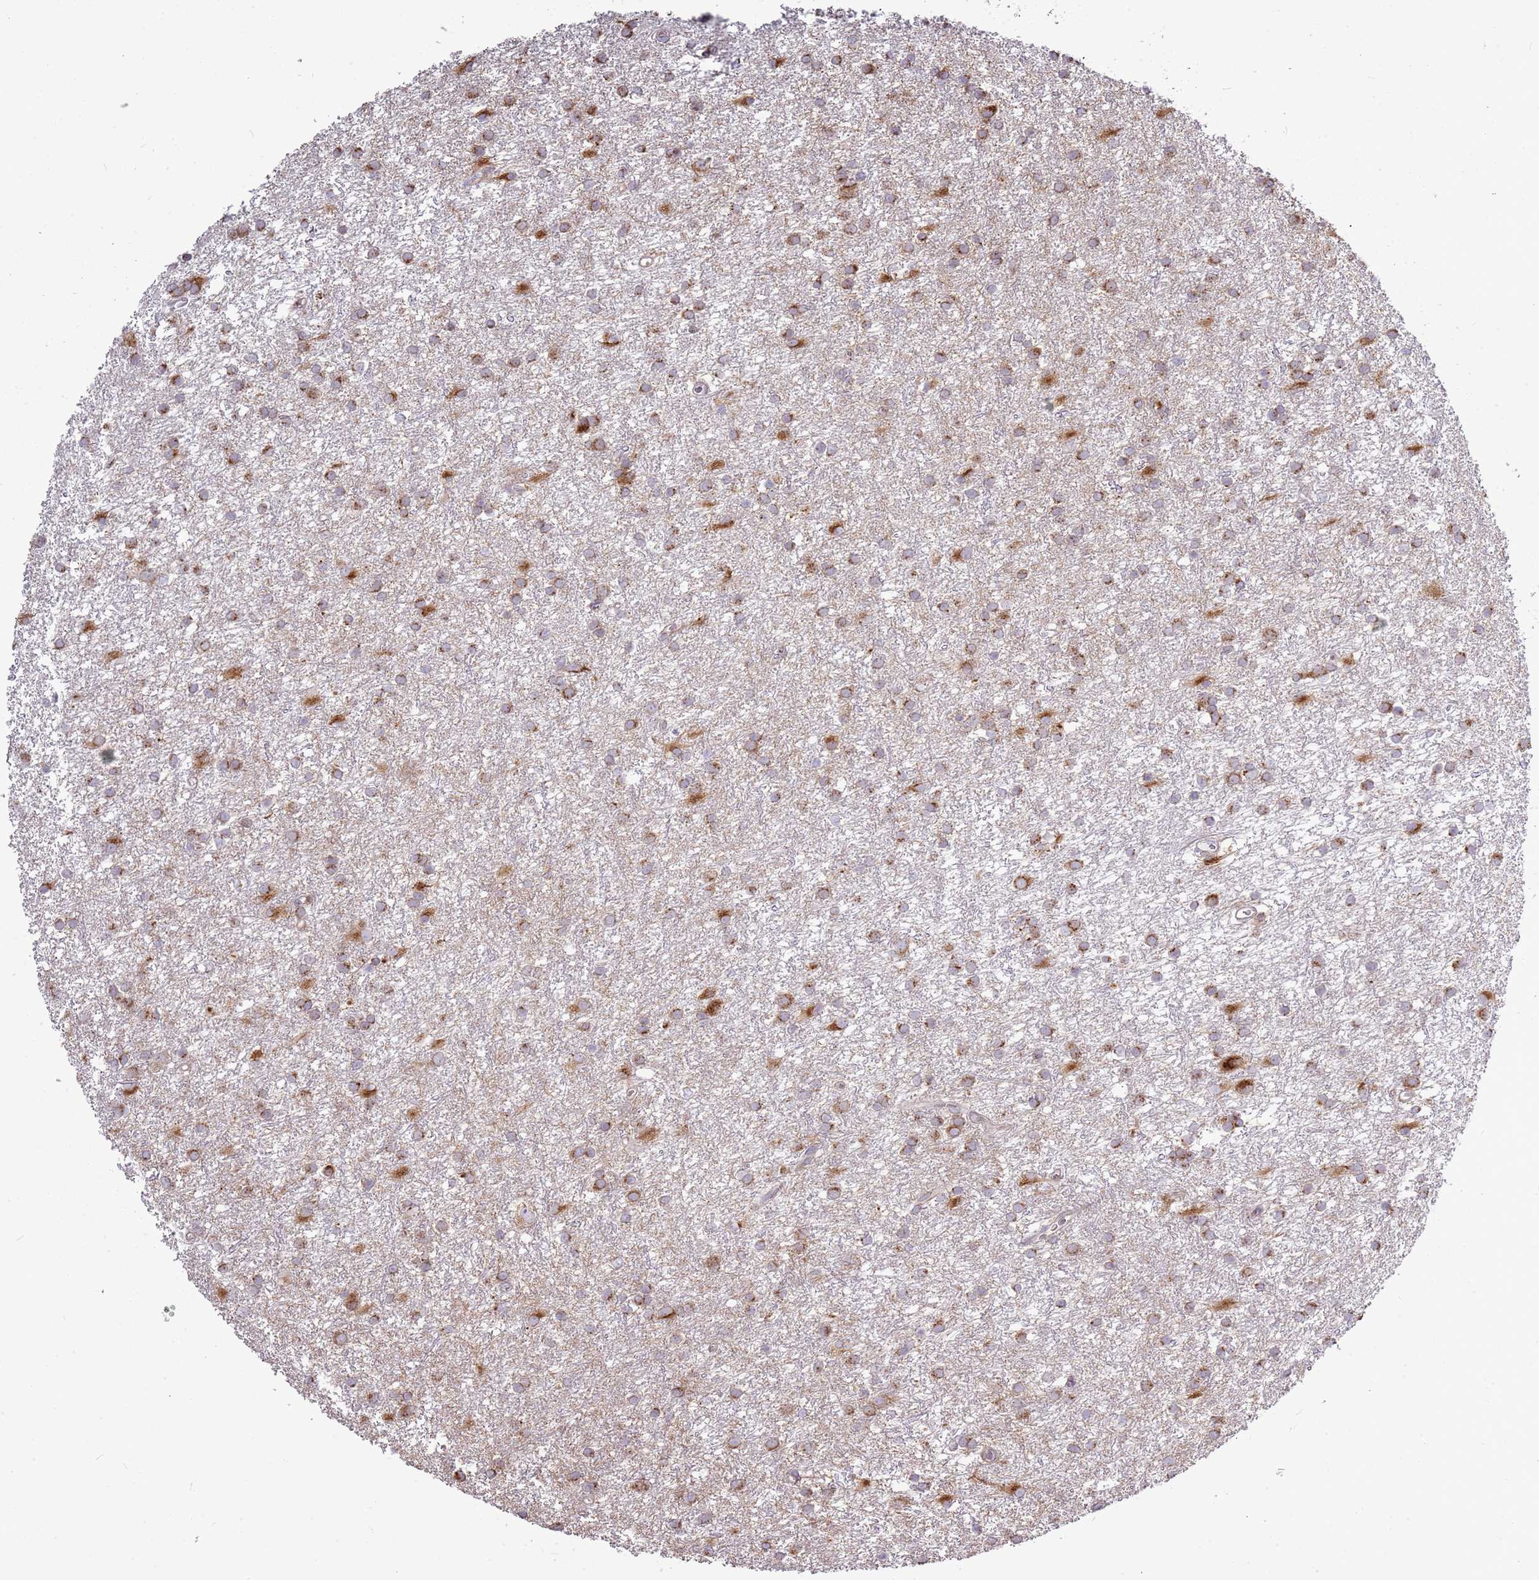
{"staining": {"intensity": "strong", "quantity": "25%-75%", "location": "cytoplasmic/membranous"}, "tissue": "glioma", "cell_type": "Tumor cells", "image_type": "cancer", "snomed": [{"axis": "morphology", "description": "Glioma, malignant, High grade"}, {"axis": "topography", "description": "Brain"}], "caption": "High-power microscopy captured an IHC histopathology image of glioma, revealing strong cytoplasmic/membranous expression in approximately 25%-75% of tumor cells. (brown staining indicates protein expression, while blue staining denotes nuclei).", "gene": "TMED10", "patient": {"sex": "female", "age": 50}}